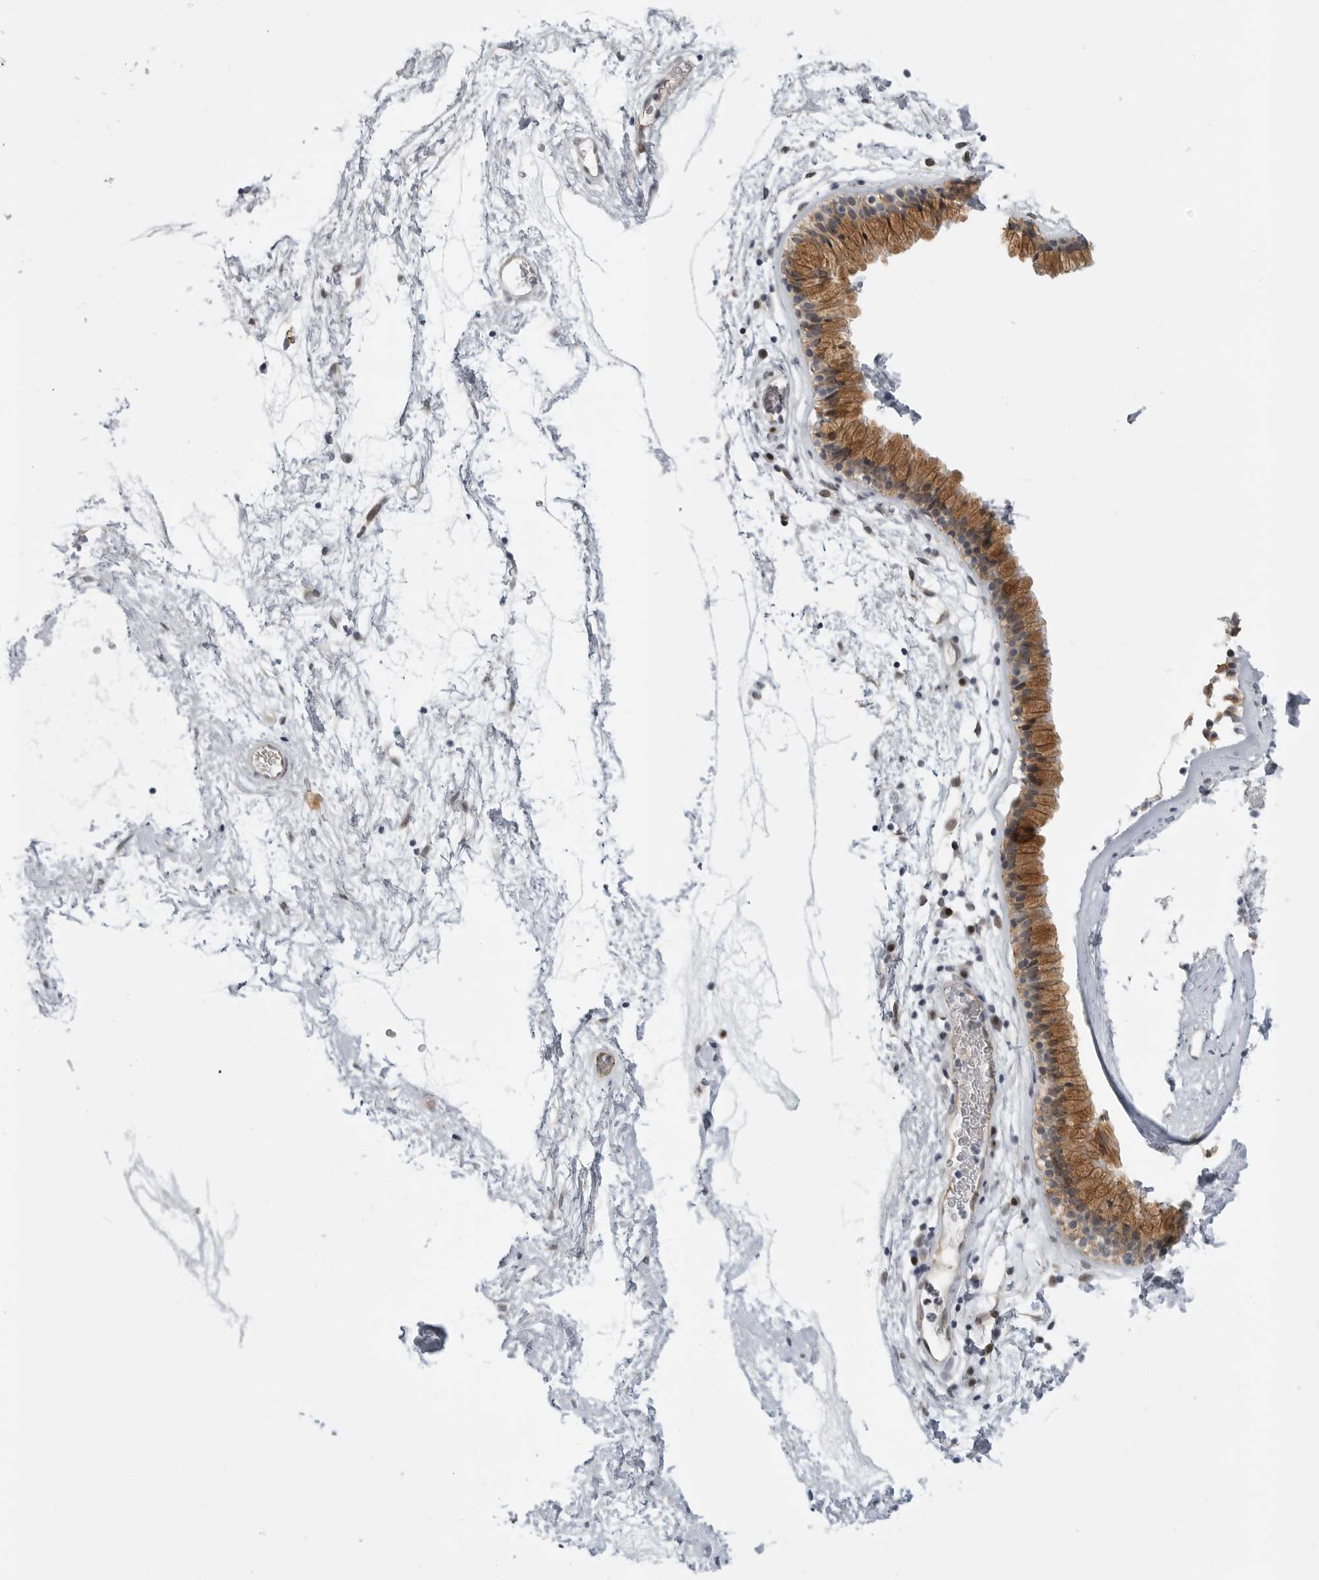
{"staining": {"intensity": "moderate", "quantity": ">75%", "location": "cytoplasmic/membranous"}, "tissue": "nasopharynx", "cell_type": "Respiratory epithelial cells", "image_type": "normal", "snomed": [{"axis": "morphology", "description": "Normal tissue, NOS"}, {"axis": "morphology", "description": "Inflammation, NOS"}, {"axis": "topography", "description": "Nasopharynx"}], "caption": "Nasopharynx stained with DAB immunohistochemistry (IHC) exhibits medium levels of moderate cytoplasmic/membranous positivity in about >75% of respiratory epithelial cells. The protein is stained brown, and the nuclei are stained in blue (DAB (3,3'-diaminobenzidine) IHC with brightfield microscopy, high magnification).", "gene": "CEP295NL", "patient": {"sex": "male", "age": 48}}